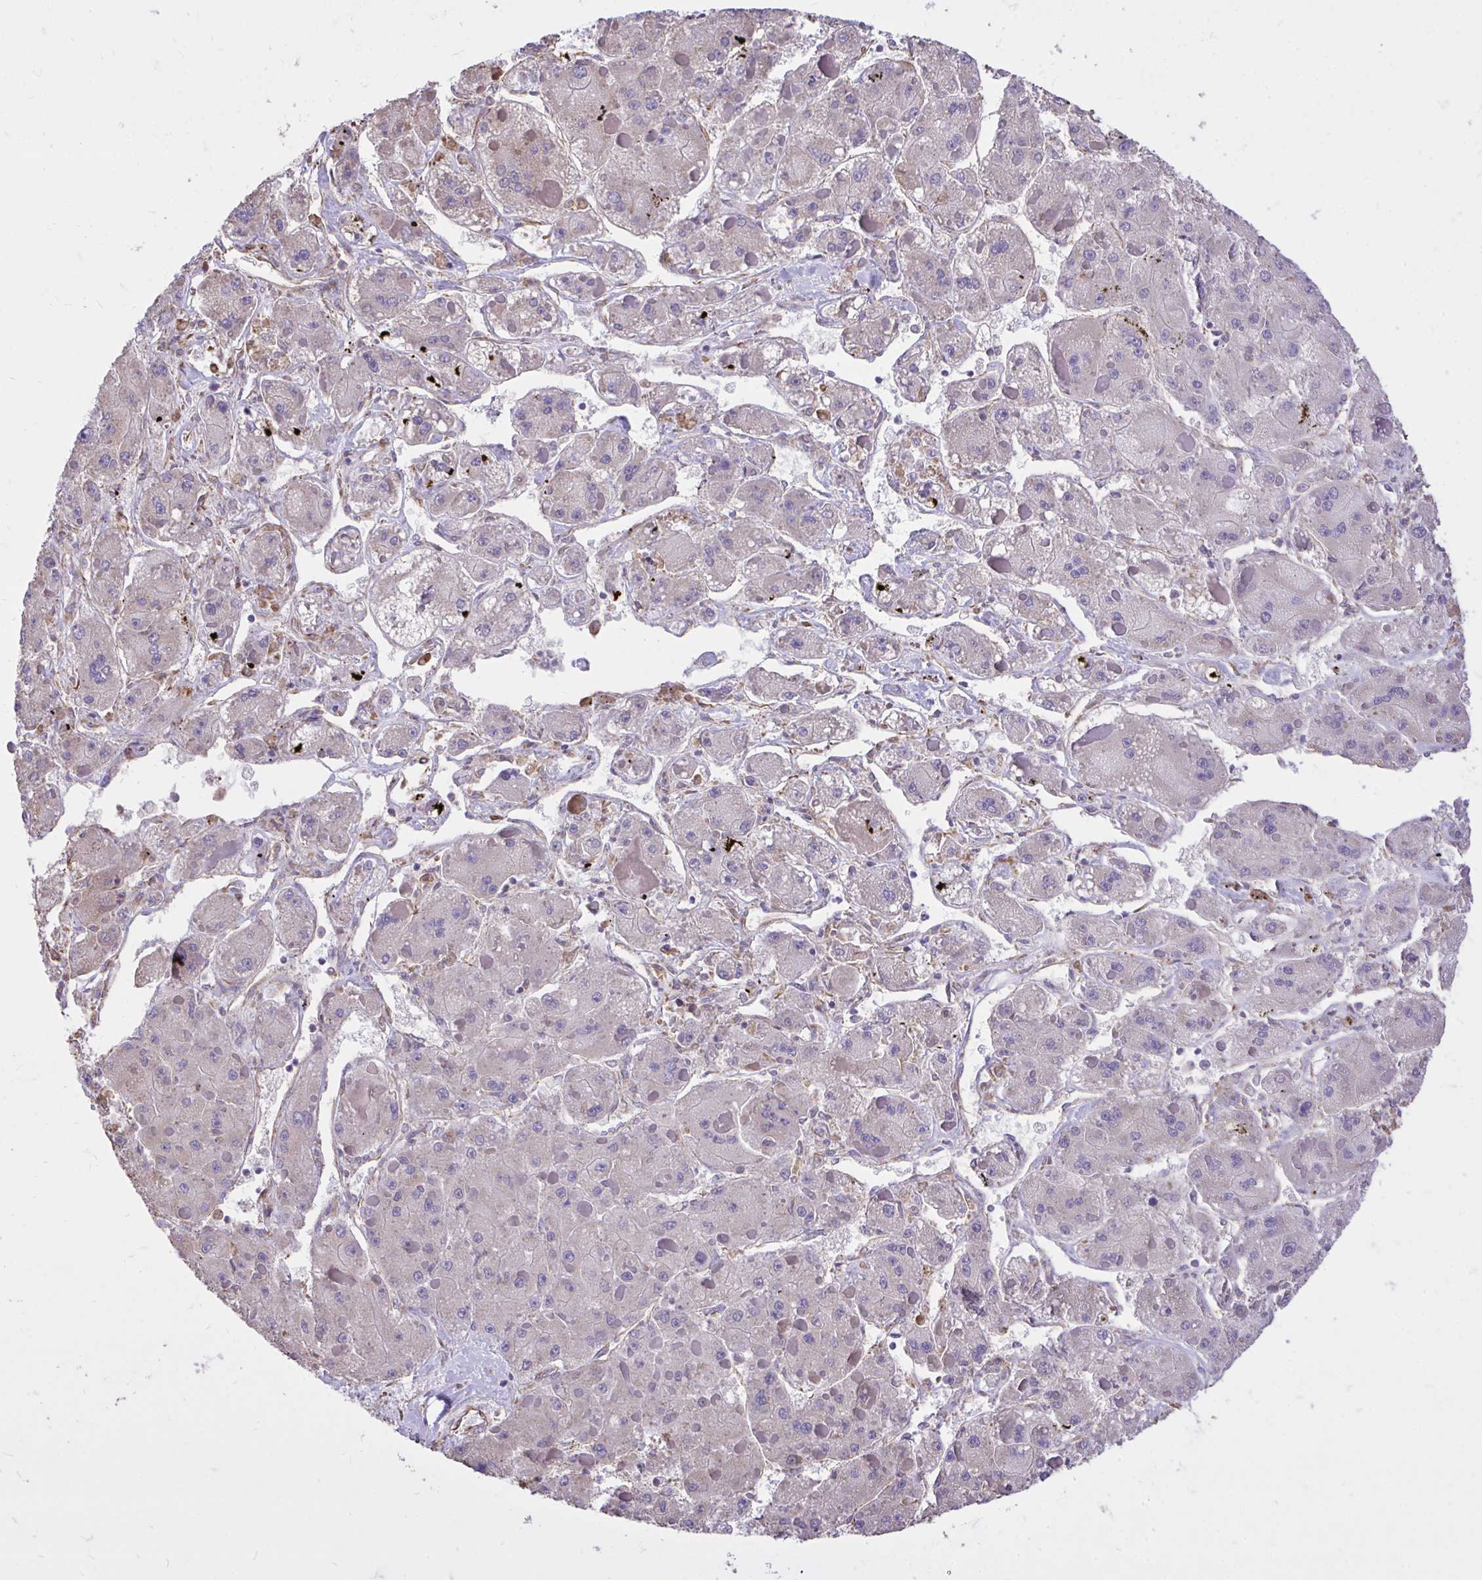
{"staining": {"intensity": "negative", "quantity": "none", "location": "none"}, "tissue": "liver cancer", "cell_type": "Tumor cells", "image_type": "cancer", "snomed": [{"axis": "morphology", "description": "Carcinoma, Hepatocellular, NOS"}, {"axis": "topography", "description": "Liver"}], "caption": "Tumor cells are negative for brown protein staining in liver hepatocellular carcinoma.", "gene": "RNF103", "patient": {"sex": "female", "age": 73}}